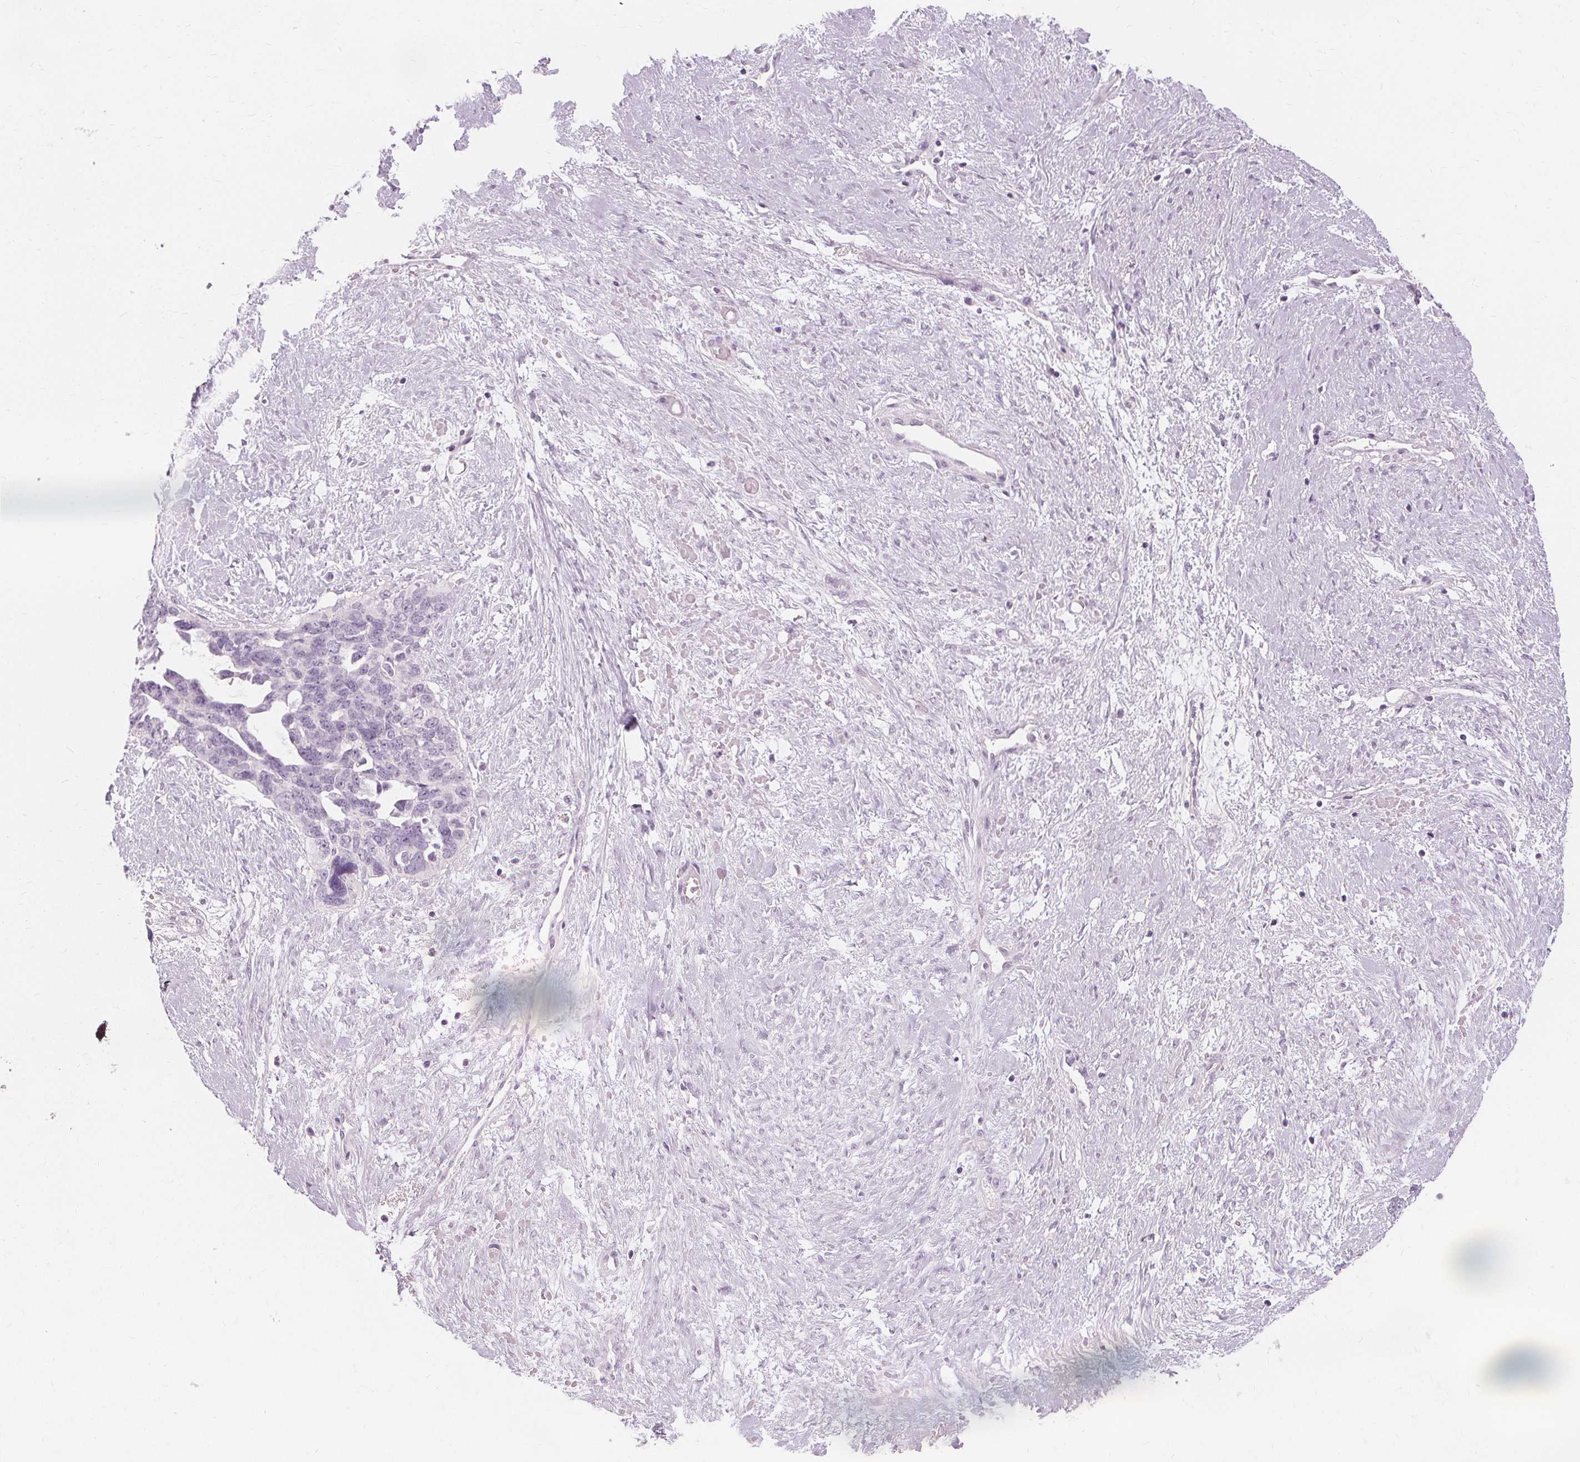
{"staining": {"intensity": "negative", "quantity": "none", "location": "none"}, "tissue": "ovarian cancer", "cell_type": "Tumor cells", "image_type": "cancer", "snomed": [{"axis": "morphology", "description": "Cystadenocarcinoma, serous, NOS"}, {"axis": "topography", "description": "Ovary"}], "caption": "Human ovarian cancer stained for a protein using immunohistochemistry (IHC) exhibits no positivity in tumor cells.", "gene": "MUC12", "patient": {"sex": "female", "age": 69}}